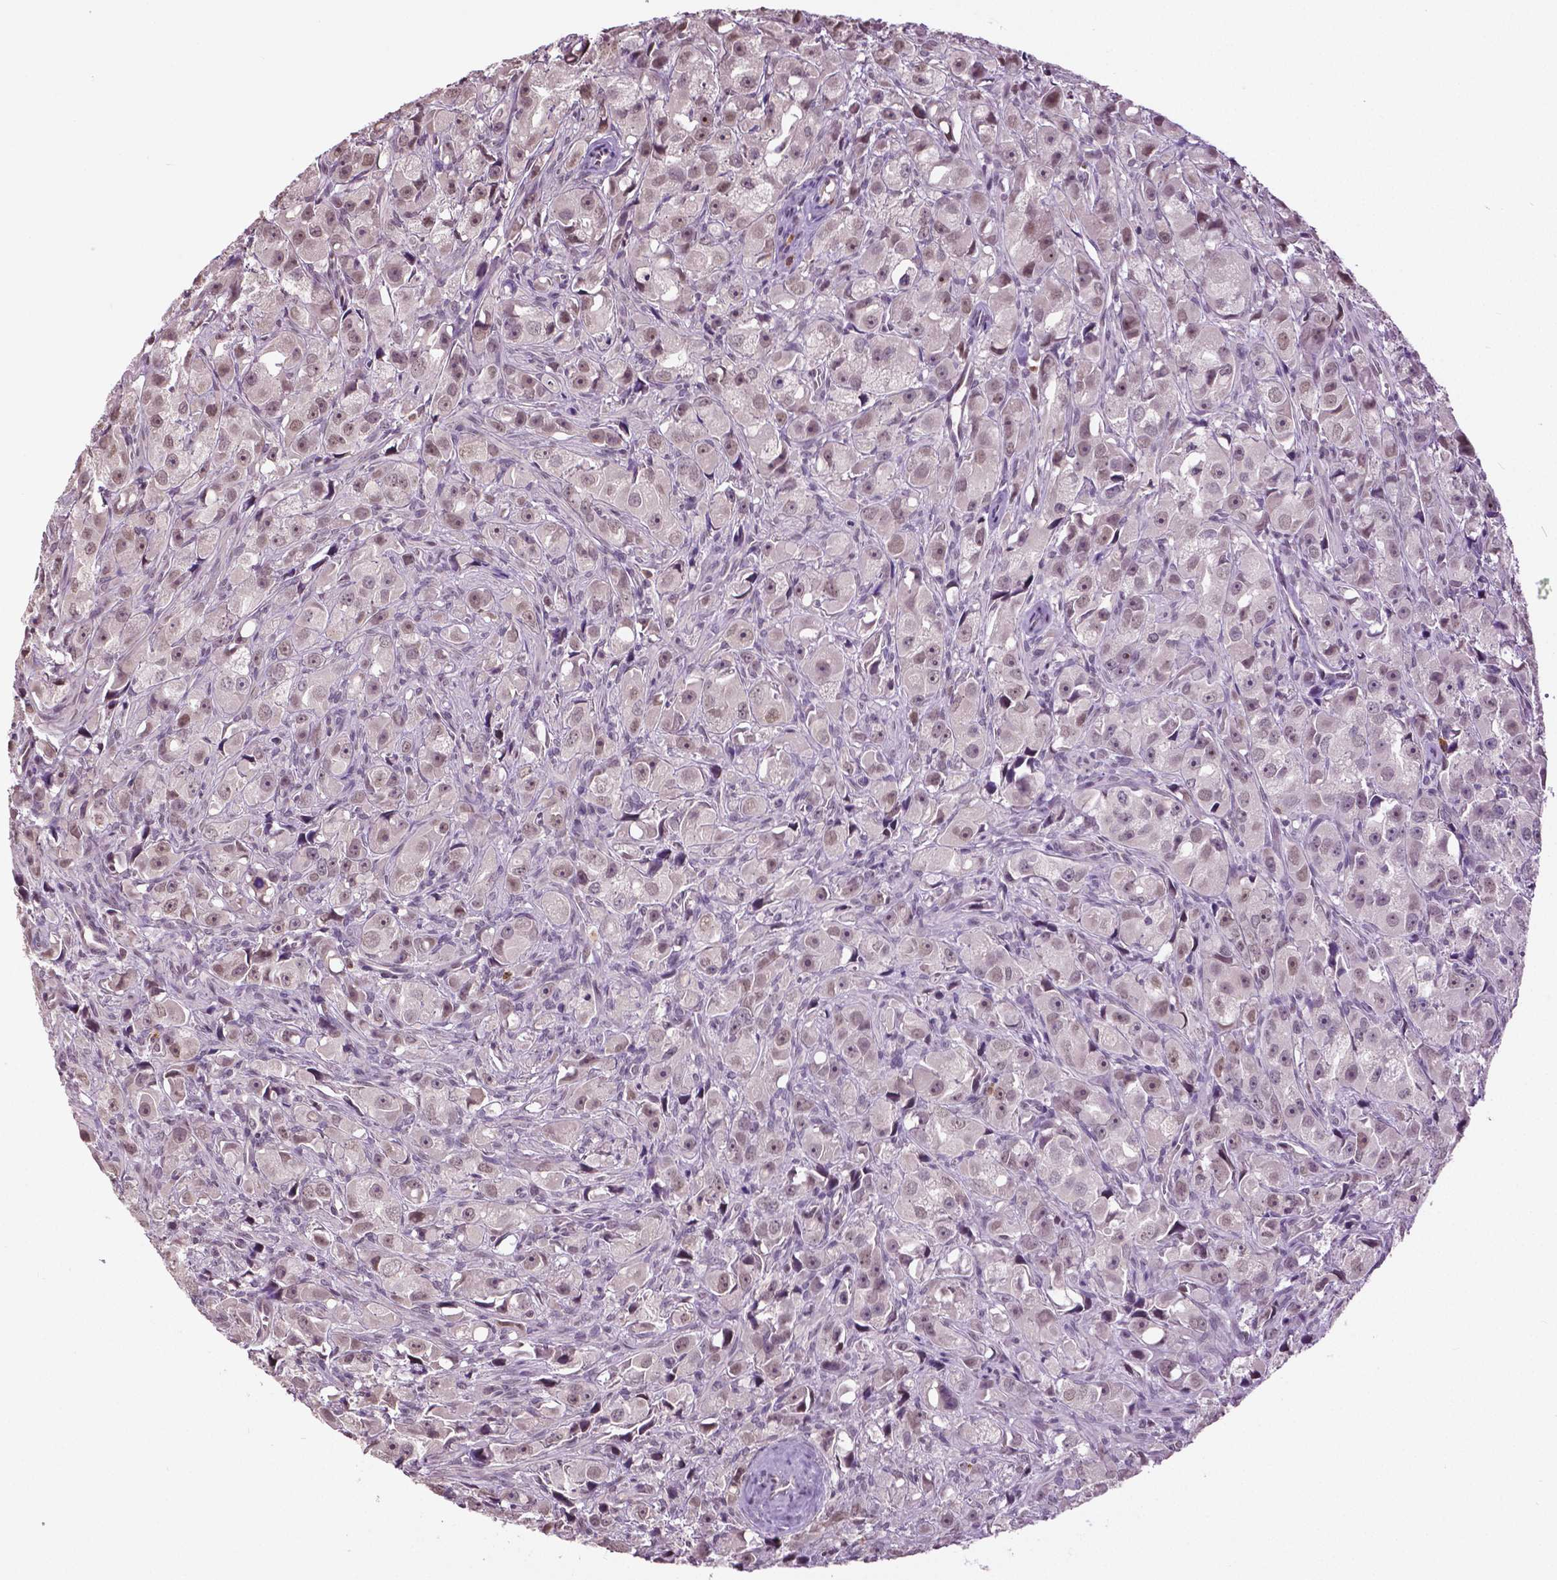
{"staining": {"intensity": "weak", "quantity": "25%-75%", "location": "nuclear"}, "tissue": "prostate cancer", "cell_type": "Tumor cells", "image_type": "cancer", "snomed": [{"axis": "morphology", "description": "Adenocarcinoma, High grade"}, {"axis": "topography", "description": "Prostate"}], "caption": "Protein staining by IHC reveals weak nuclear positivity in approximately 25%-75% of tumor cells in prostate cancer (adenocarcinoma (high-grade)).", "gene": "DLX5", "patient": {"sex": "male", "age": 75}}